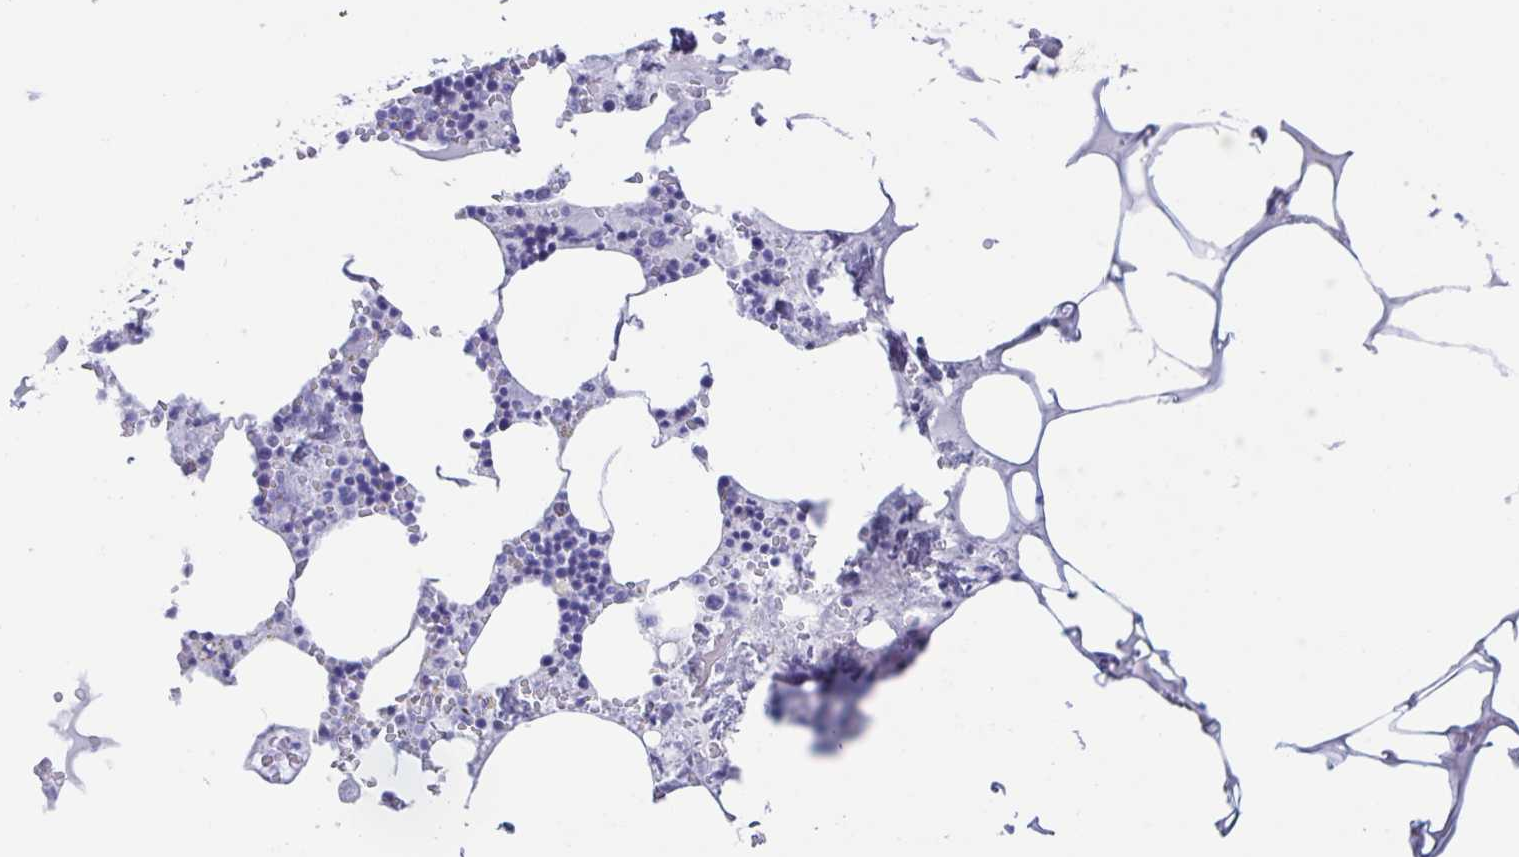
{"staining": {"intensity": "negative", "quantity": "none", "location": "none"}, "tissue": "bone marrow", "cell_type": "Hematopoietic cells", "image_type": "normal", "snomed": [{"axis": "morphology", "description": "Normal tissue, NOS"}, {"axis": "topography", "description": "Bone marrow"}], "caption": "There is no significant expression in hematopoietic cells of bone marrow. The staining is performed using DAB (3,3'-diaminobenzidine) brown chromogen with nuclei counter-stained in using hematoxylin.", "gene": "AQP4", "patient": {"sex": "male", "age": 54}}